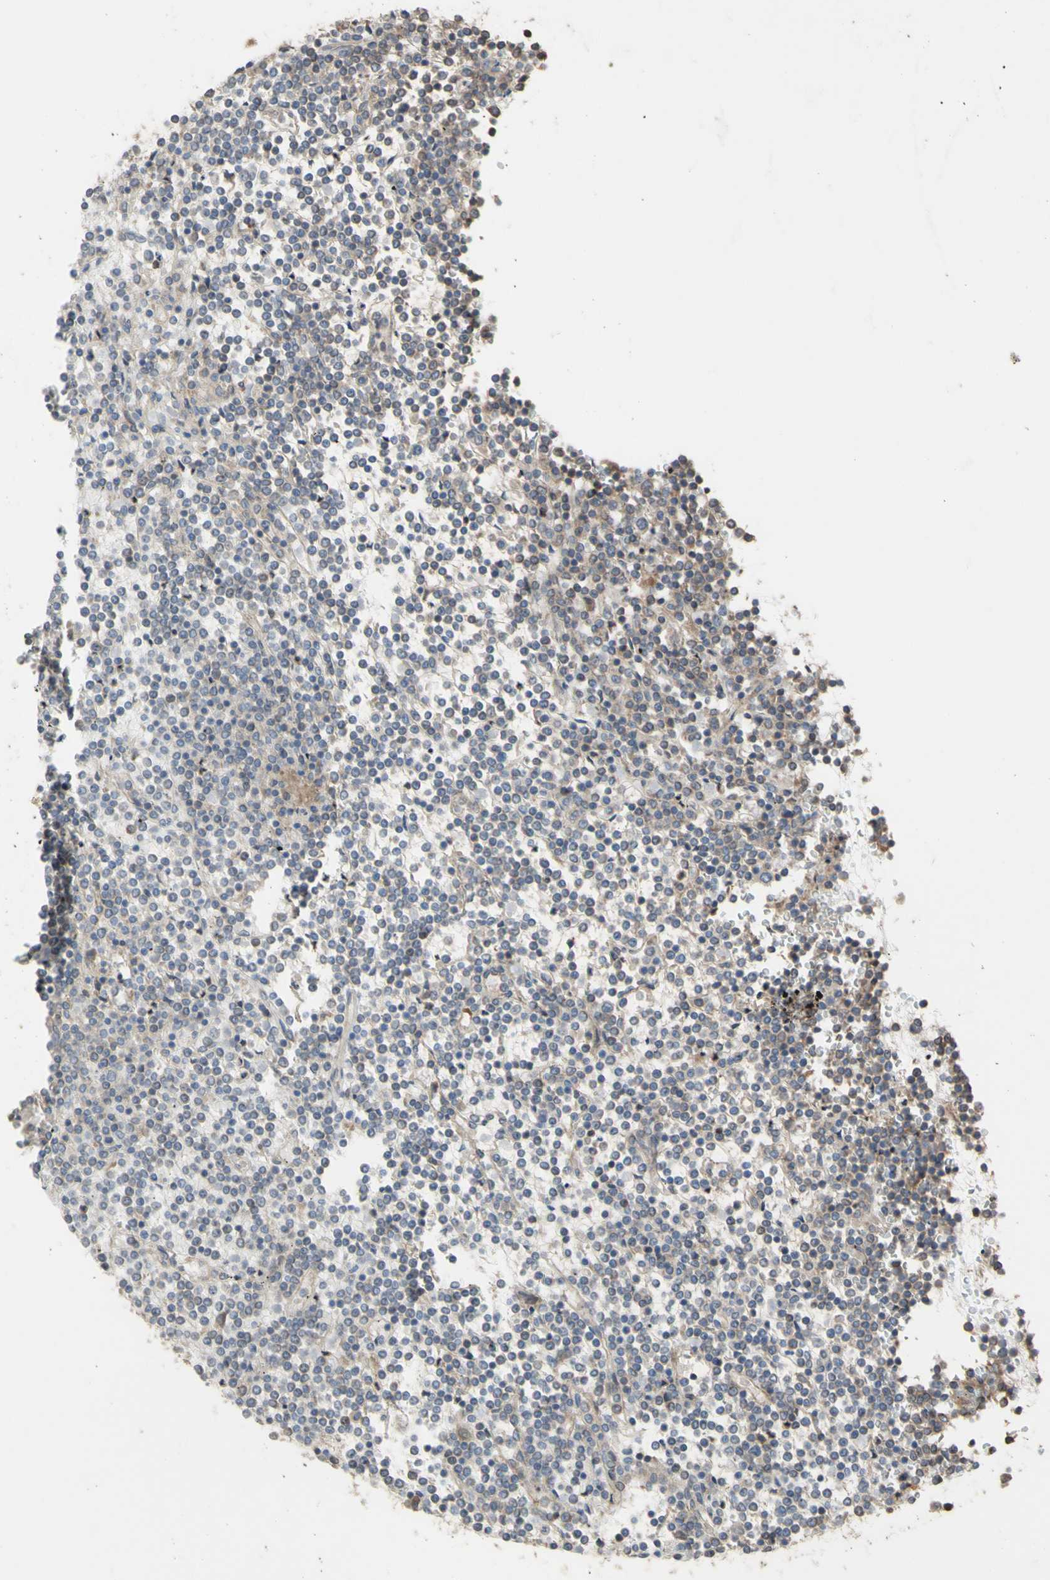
{"staining": {"intensity": "weak", "quantity": "<25%", "location": "cytoplasmic/membranous"}, "tissue": "lymphoma", "cell_type": "Tumor cells", "image_type": "cancer", "snomed": [{"axis": "morphology", "description": "Malignant lymphoma, non-Hodgkin's type, Low grade"}, {"axis": "topography", "description": "Spleen"}], "caption": "Lymphoma stained for a protein using immunohistochemistry displays no expression tumor cells.", "gene": "NECTIN3", "patient": {"sex": "female", "age": 19}}